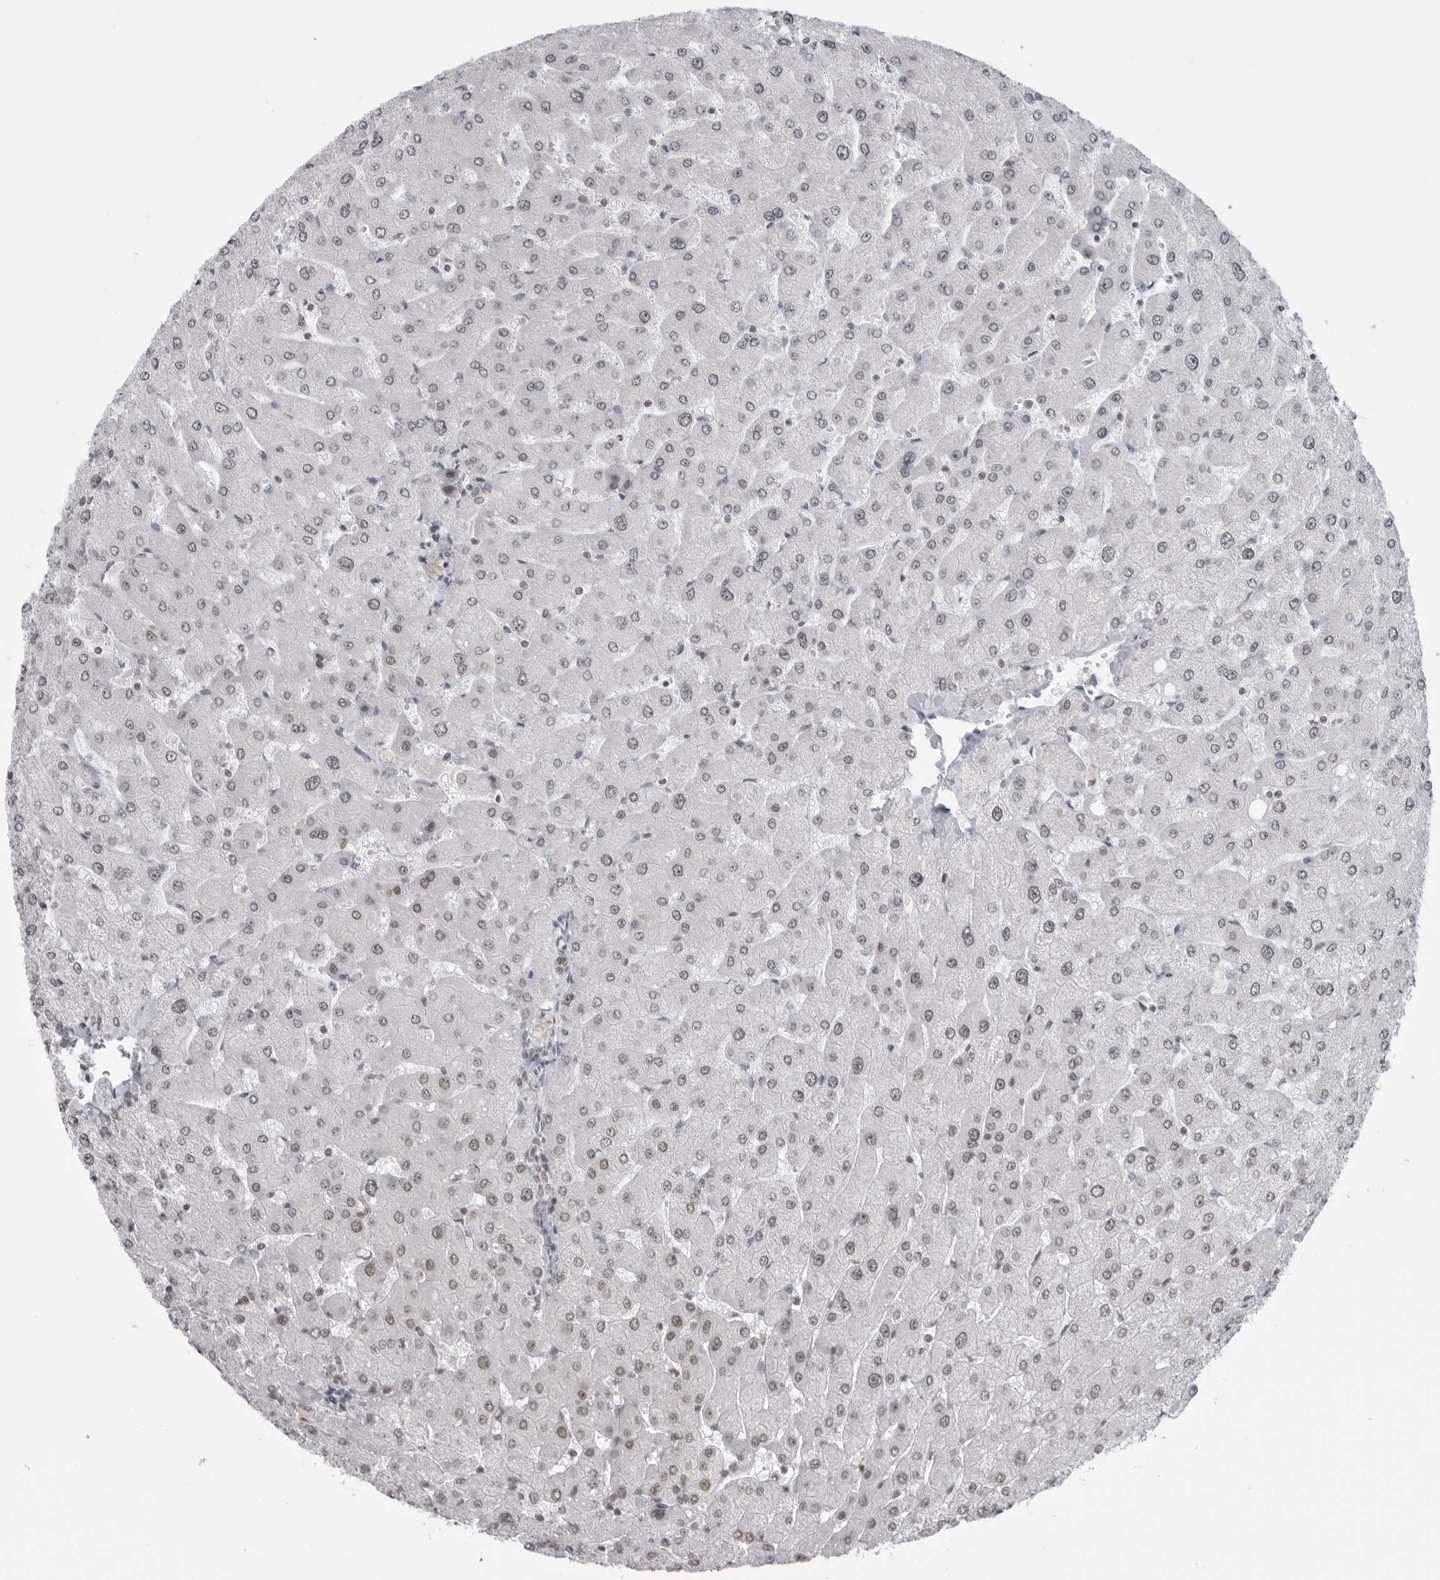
{"staining": {"intensity": "weak", "quantity": "<25%", "location": "nuclear"}, "tissue": "liver", "cell_type": "Cholangiocytes", "image_type": "normal", "snomed": [{"axis": "morphology", "description": "Normal tissue, NOS"}, {"axis": "topography", "description": "Liver"}], "caption": "This photomicrograph is of unremarkable liver stained with immunohistochemistry (IHC) to label a protein in brown with the nuclei are counter-stained blue. There is no staining in cholangiocytes. The staining was performed using DAB to visualize the protein expression in brown, while the nuclei were stained in blue with hematoxylin (Magnification: 20x).", "gene": "RPA2", "patient": {"sex": "male", "age": 55}}